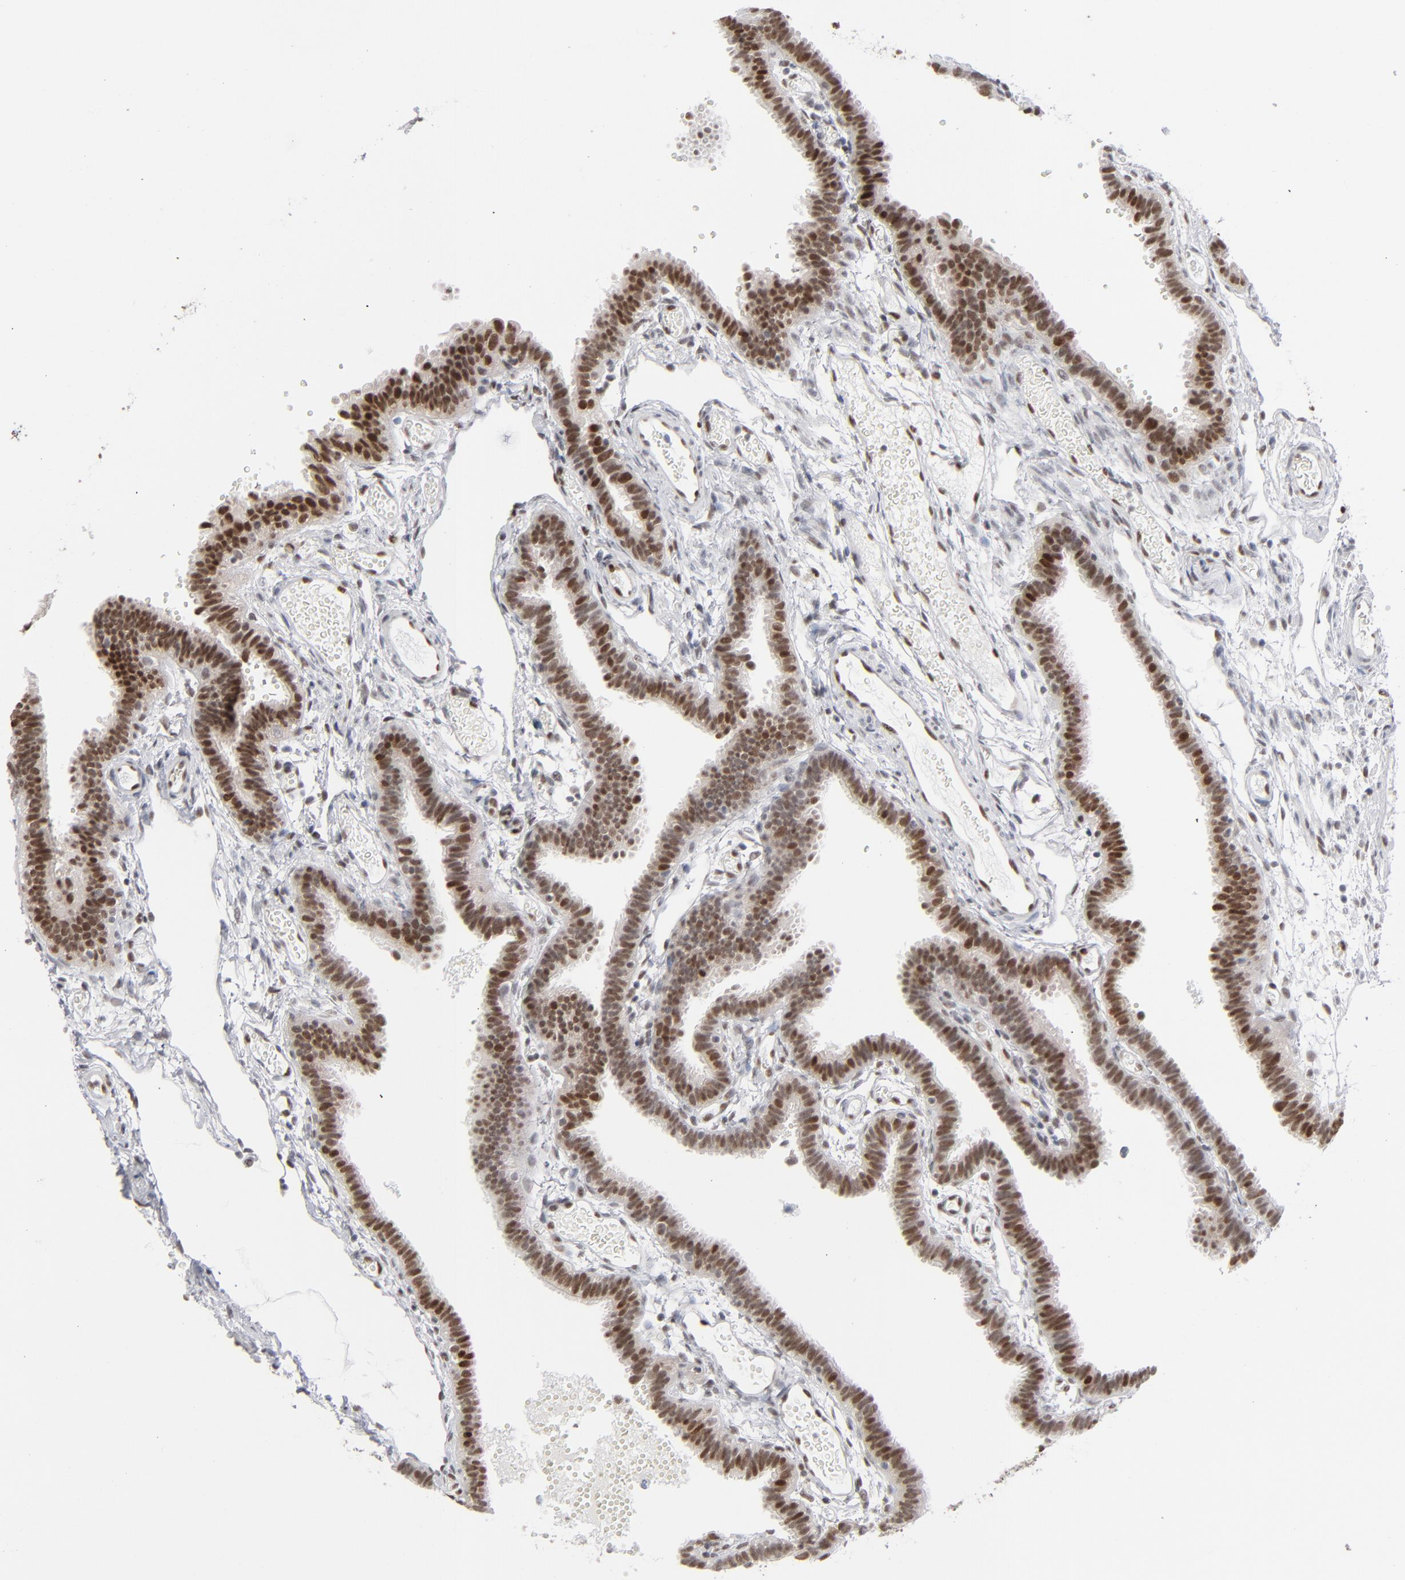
{"staining": {"intensity": "strong", "quantity": ">75%", "location": "nuclear"}, "tissue": "fallopian tube", "cell_type": "Glandular cells", "image_type": "normal", "snomed": [{"axis": "morphology", "description": "Normal tissue, NOS"}, {"axis": "topography", "description": "Fallopian tube"}], "caption": "Immunohistochemistry (DAB) staining of unremarkable human fallopian tube shows strong nuclear protein positivity in approximately >75% of glandular cells. The protein of interest is stained brown, and the nuclei are stained in blue (DAB IHC with brightfield microscopy, high magnification).", "gene": "IRF9", "patient": {"sex": "female", "age": 29}}